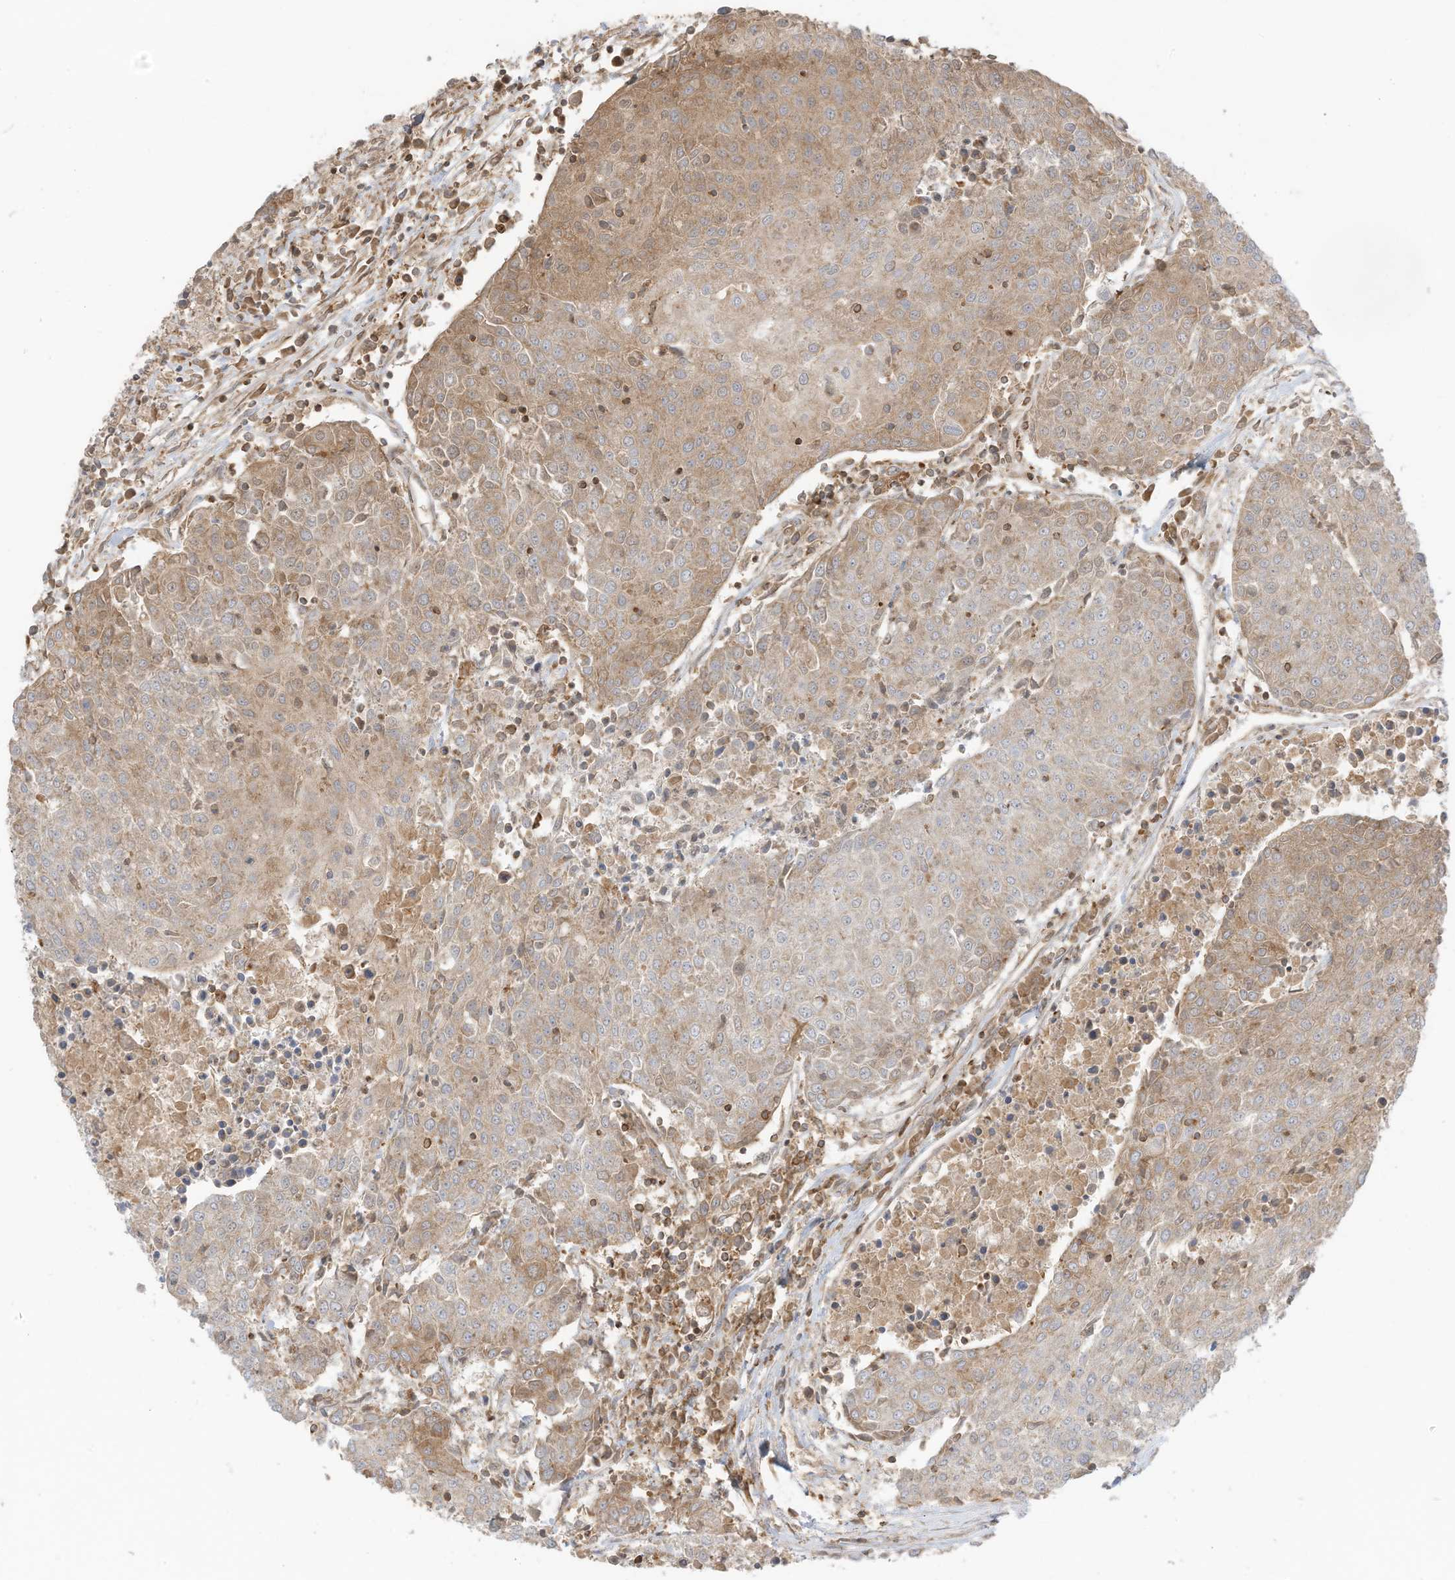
{"staining": {"intensity": "moderate", "quantity": "25%-75%", "location": "cytoplasmic/membranous"}, "tissue": "urothelial cancer", "cell_type": "Tumor cells", "image_type": "cancer", "snomed": [{"axis": "morphology", "description": "Urothelial carcinoma, High grade"}, {"axis": "topography", "description": "Urinary bladder"}], "caption": "IHC histopathology image of neoplastic tissue: human urothelial cancer stained using IHC displays medium levels of moderate protein expression localized specifically in the cytoplasmic/membranous of tumor cells, appearing as a cytoplasmic/membranous brown color.", "gene": "SLC25A12", "patient": {"sex": "female", "age": 85}}